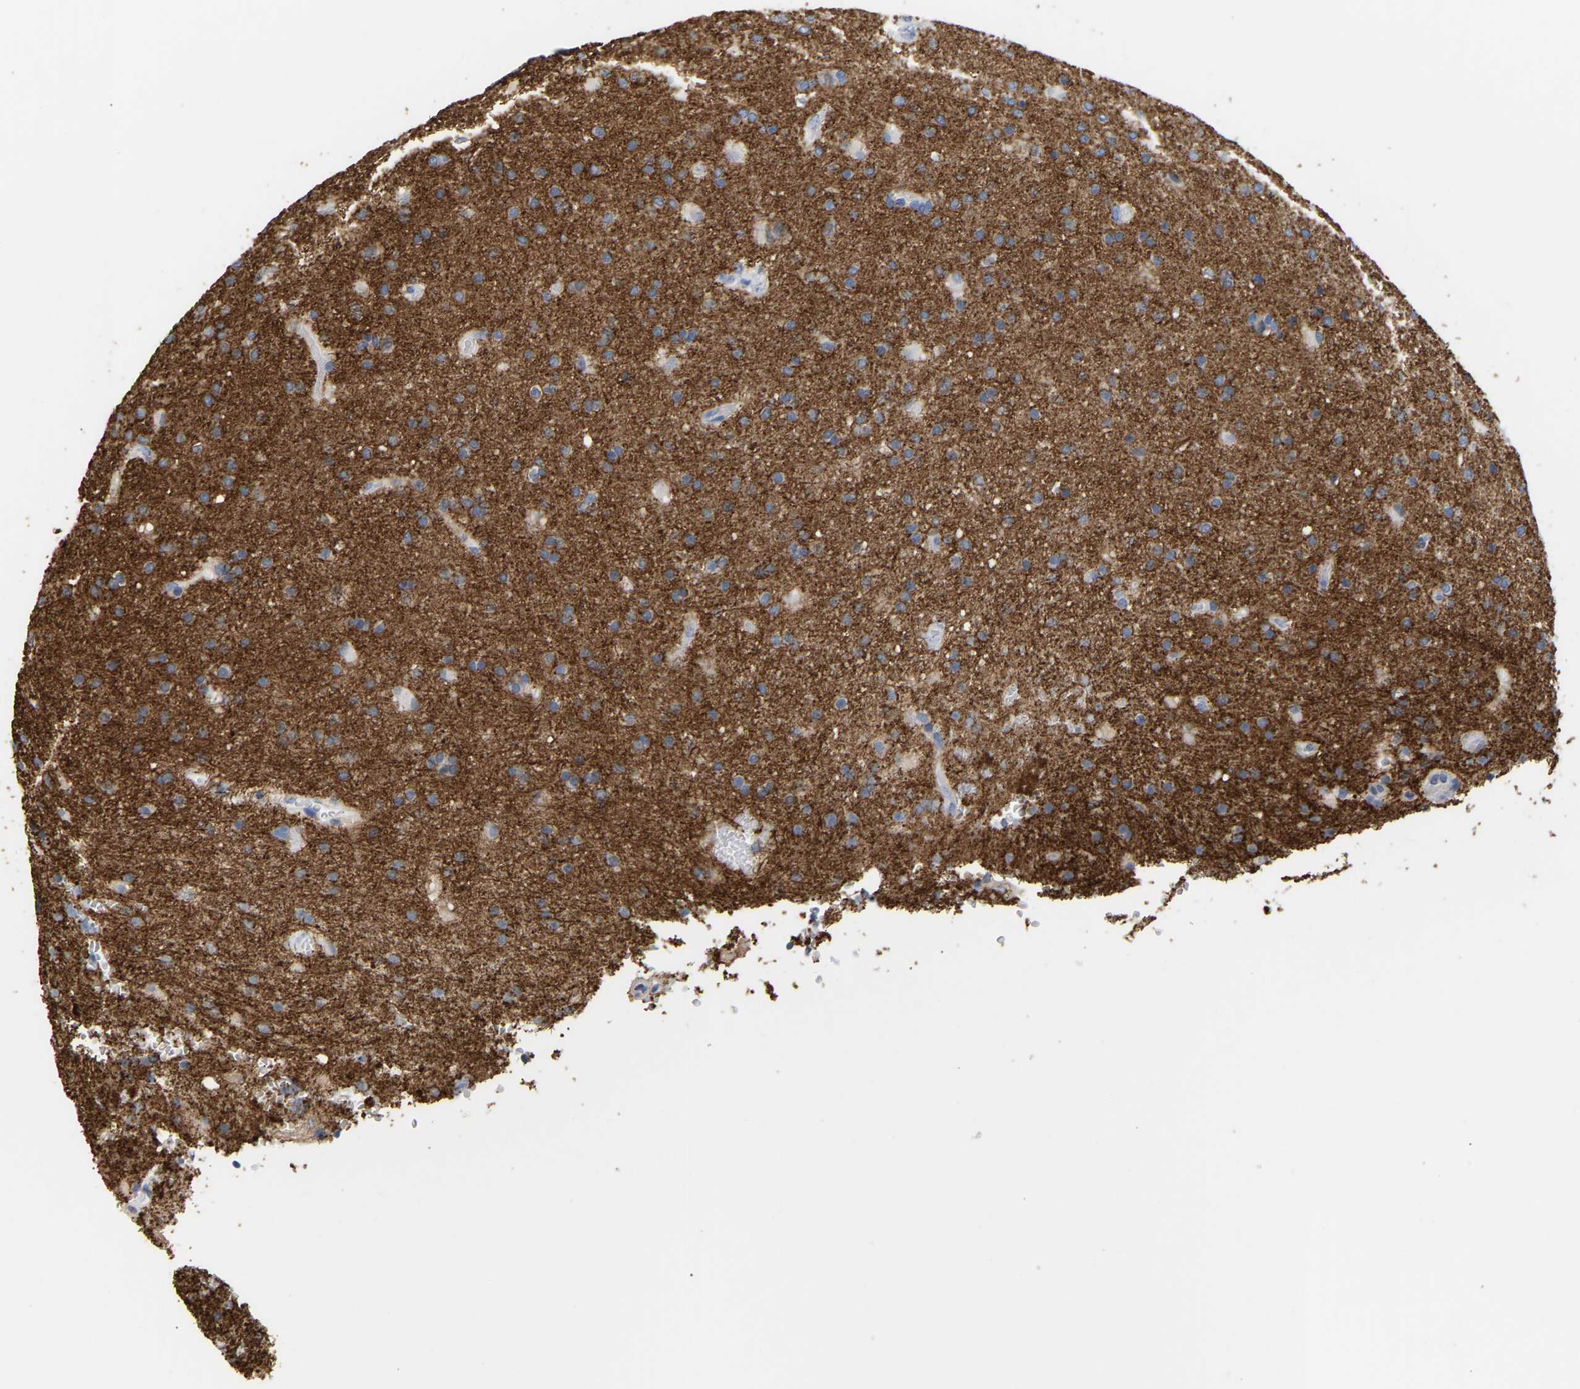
{"staining": {"intensity": "weak", "quantity": ">75%", "location": "cytoplasmic/membranous"}, "tissue": "glioma", "cell_type": "Tumor cells", "image_type": "cancer", "snomed": [{"axis": "morphology", "description": "Glioma, malignant, High grade"}, {"axis": "topography", "description": "Brain"}], "caption": "High-grade glioma (malignant) stained with a protein marker displays weak staining in tumor cells.", "gene": "AMPH", "patient": {"sex": "male", "age": 72}}